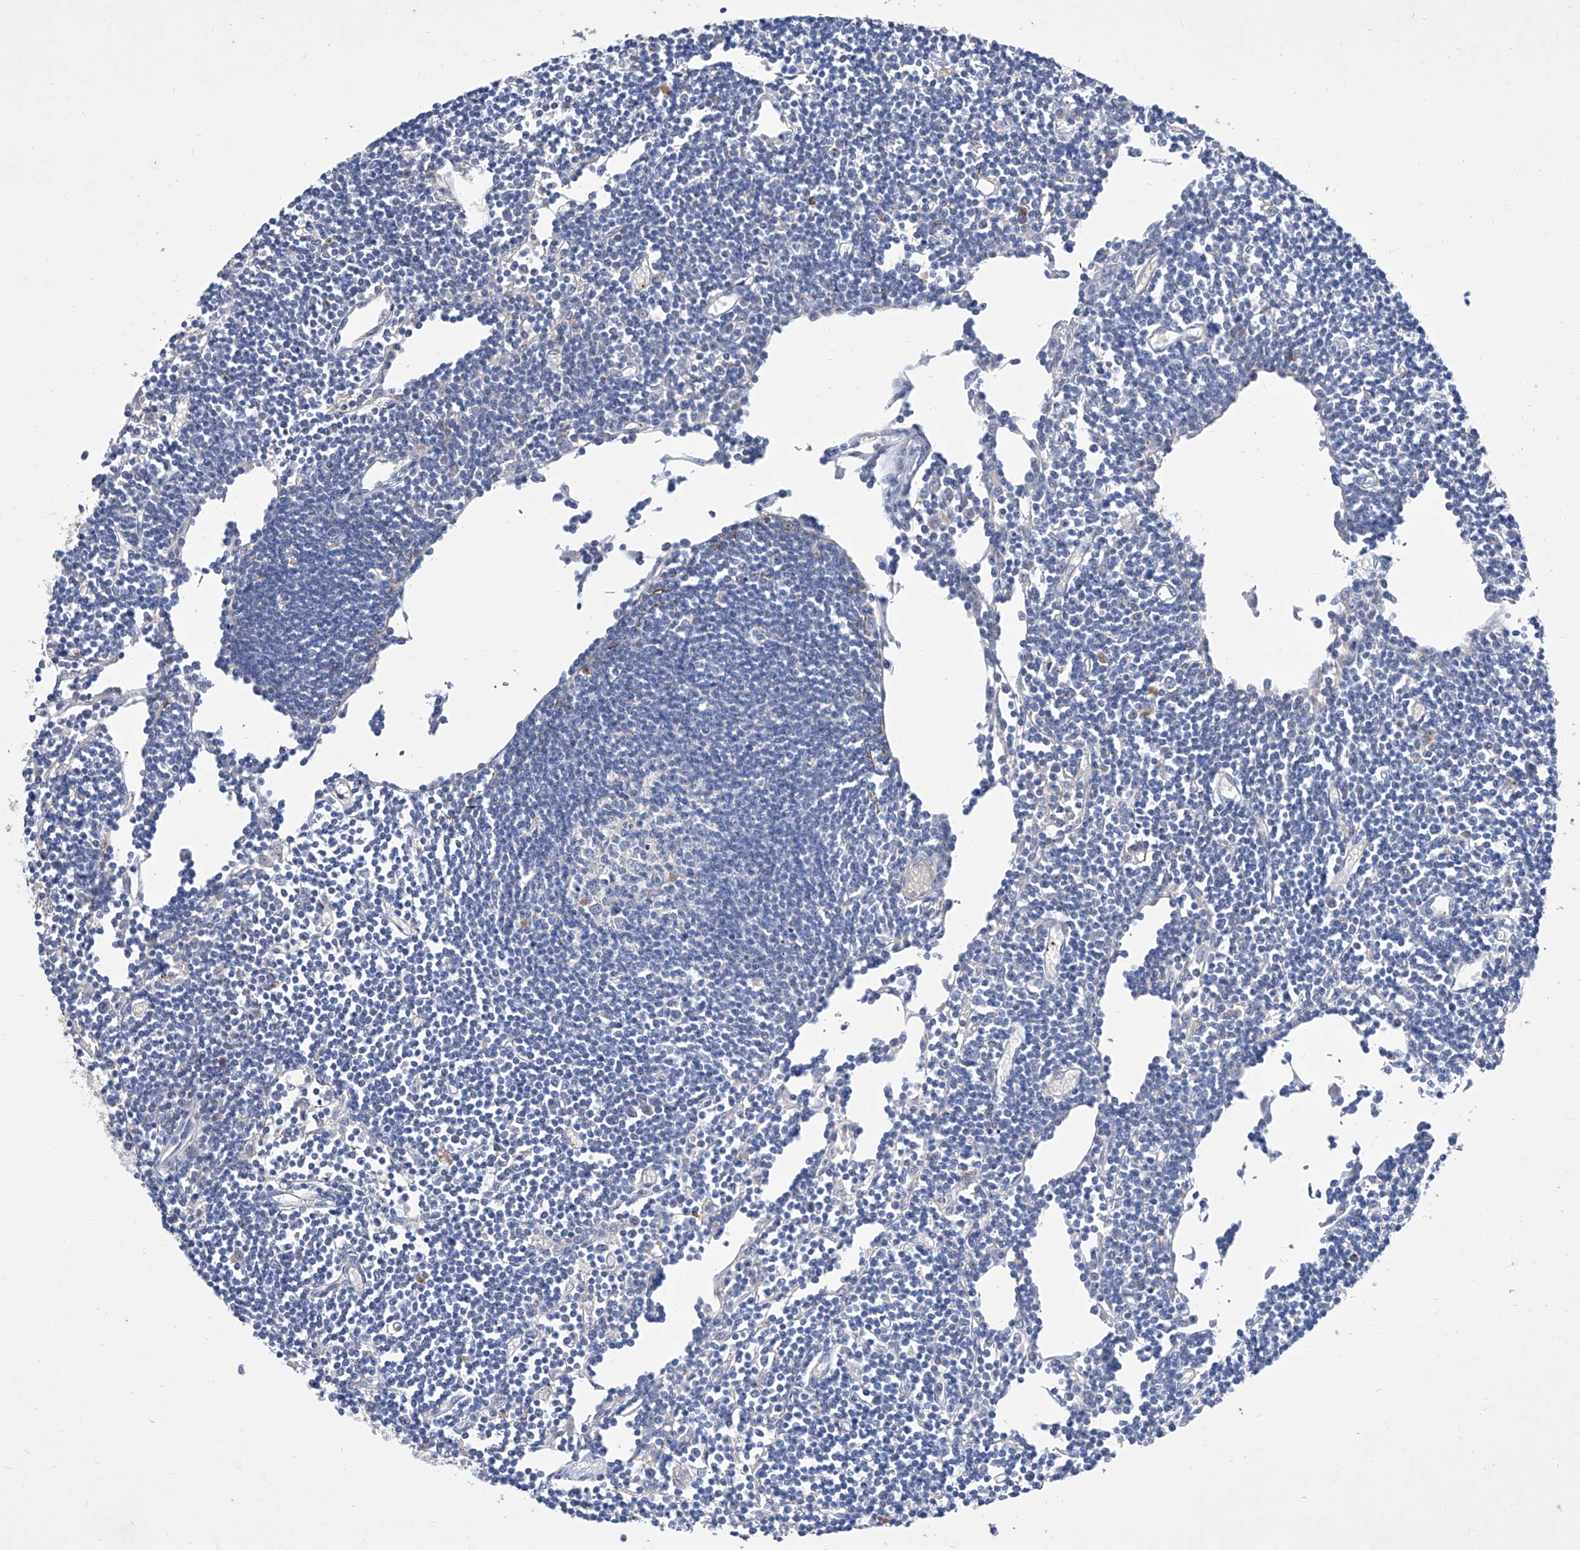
{"staining": {"intensity": "negative", "quantity": "none", "location": "none"}, "tissue": "lymph node", "cell_type": "Germinal center cells", "image_type": "normal", "snomed": [{"axis": "morphology", "description": "Normal tissue, NOS"}, {"axis": "topography", "description": "Lymph node"}], "caption": "An IHC histopathology image of normal lymph node is shown. There is no staining in germinal center cells of lymph node. Brightfield microscopy of immunohistochemistry stained with DAB (3,3'-diaminobenzidine) (brown) and hematoxylin (blue), captured at high magnification.", "gene": "GPT", "patient": {"sex": "female", "age": 11}}